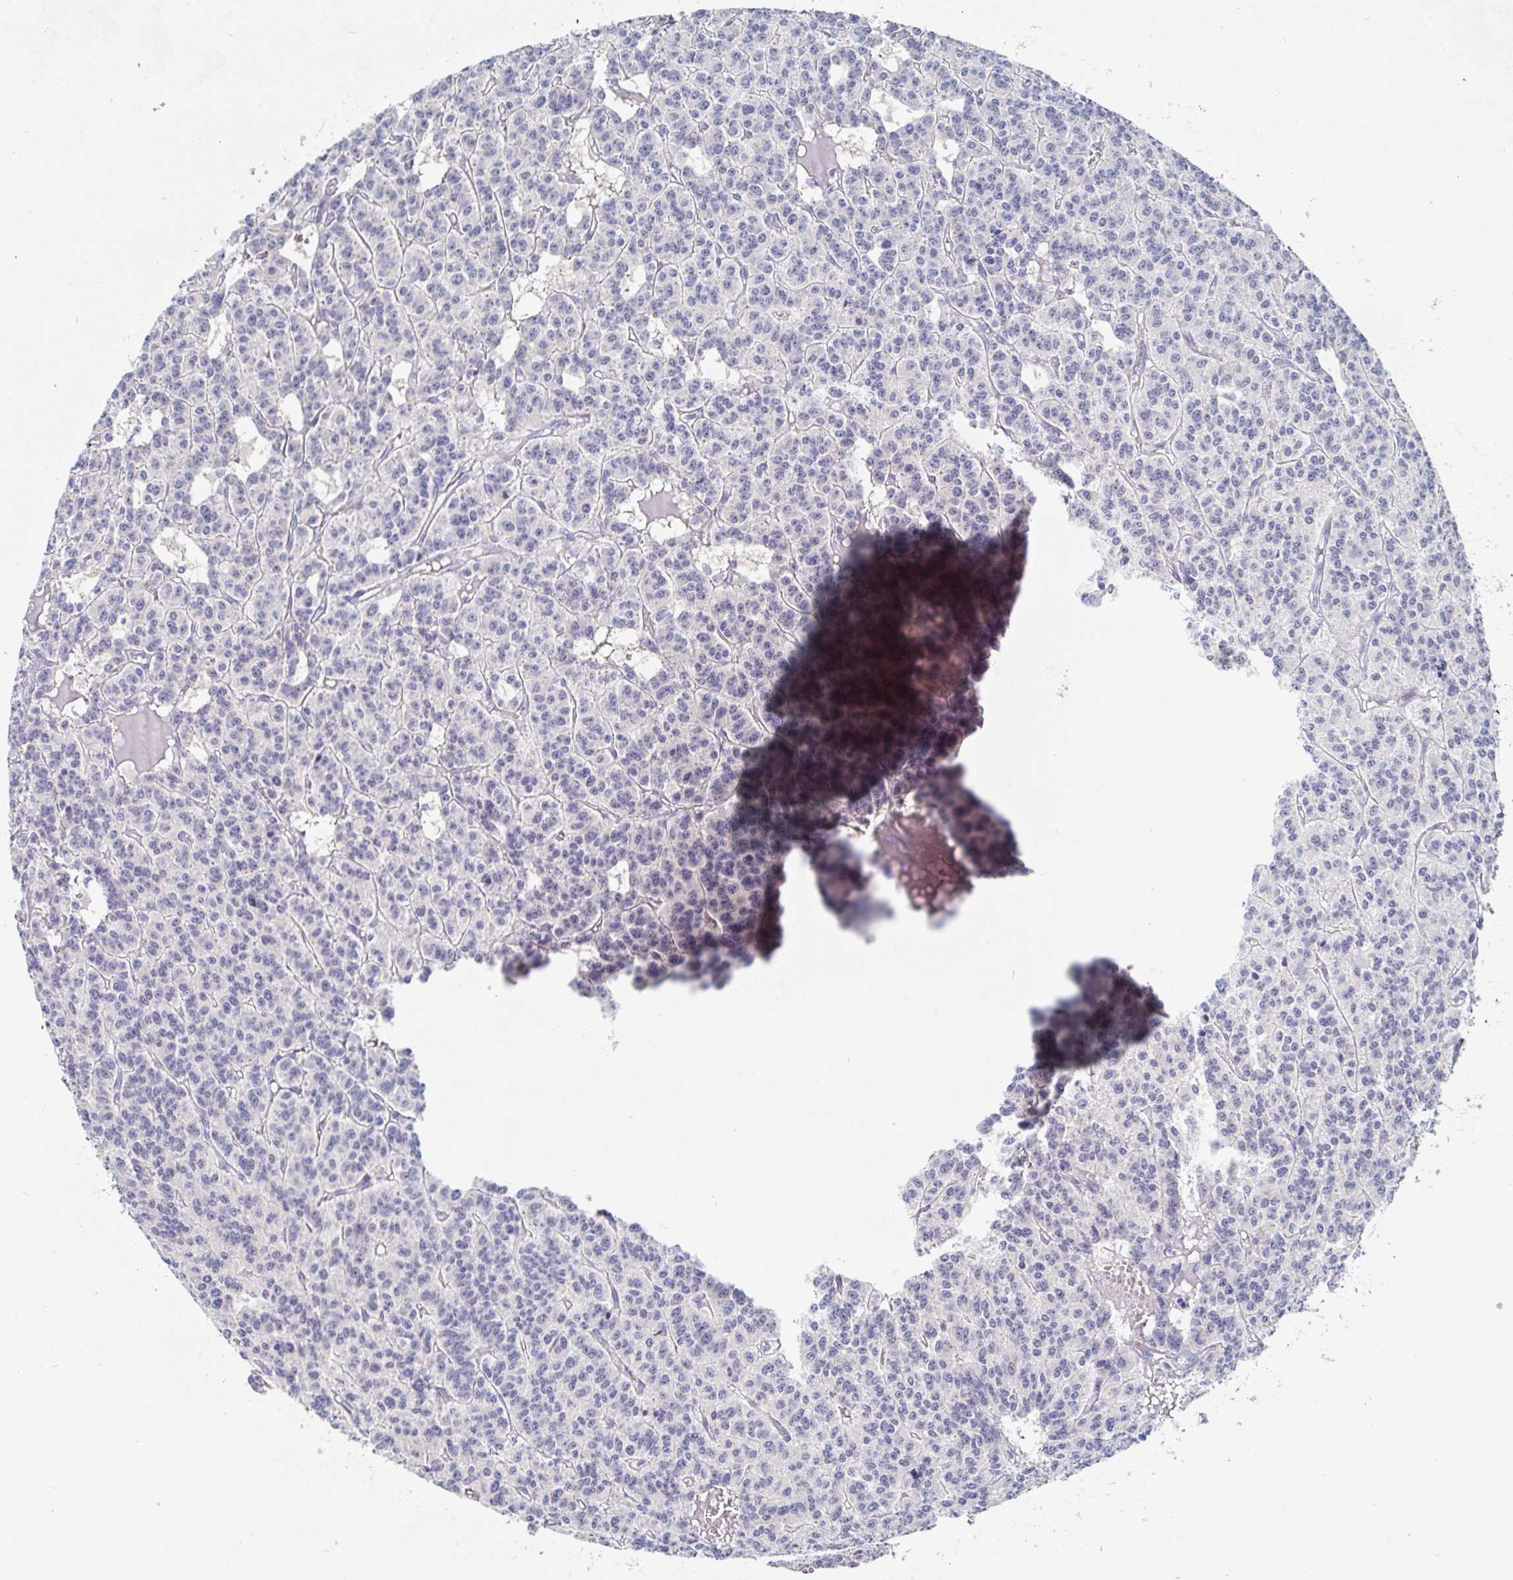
{"staining": {"intensity": "negative", "quantity": "none", "location": "none"}, "tissue": "carcinoid", "cell_type": "Tumor cells", "image_type": "cancer", "snomed": [{"axis": "morphology", "description": "Carcinoid, malignant, NOS"}, {"axis": "topography", "description": "Lung"}], "caption": "Immunohistochemical staining of carcinoid reveals no significant positivity in tumor cells. The staining was performed using DAB (3,3'-diaminobenzidine) to visualize the protein expression in brown, while the nuclei were stained in blue with hematoxylin (Magnification: 20x).", "gene": "ZNF430", "patient": {"sex": "female", "age": 71}}